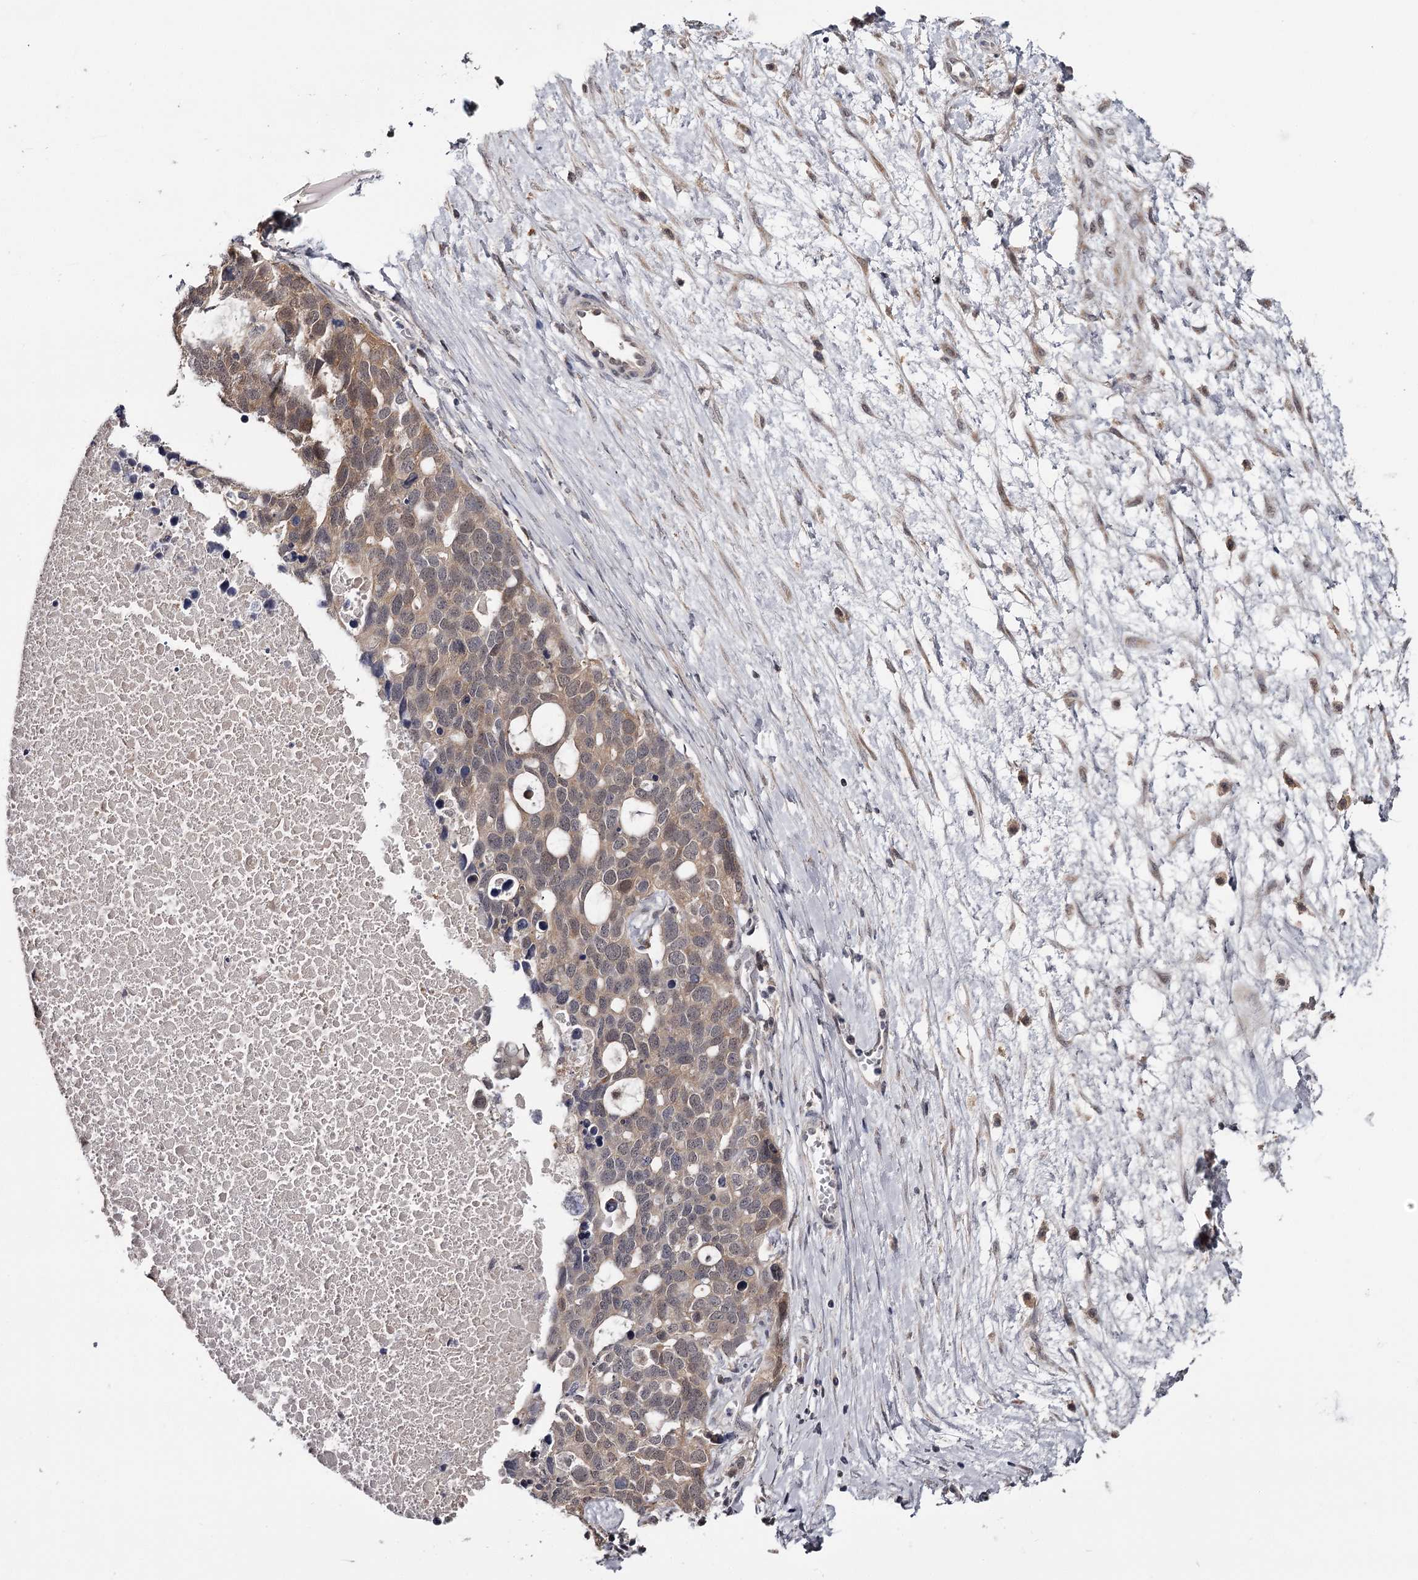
{"staining": {"intensity": "weak", "quantity": ">75%", "location": "cytoplasmic/membranous,nuclear"}, "tissue": "ovarian cancer", "cell_type": "Tumor cells", "image_type": "cancer", "snomed": [{"axis": "morphology", "description": "Cystadenocarcinoma, serous, NOS"}, {"axis": "topography", "description": "Ovary"}], "caption": "This image reveals IHC staining of ovarian cancer, with low weak cytoplasmic/membranous and nuclear expression in approximately >75% of tumor cells.", "gene": "GTSF1", "patient": {"sex": "female", "age": 54}}